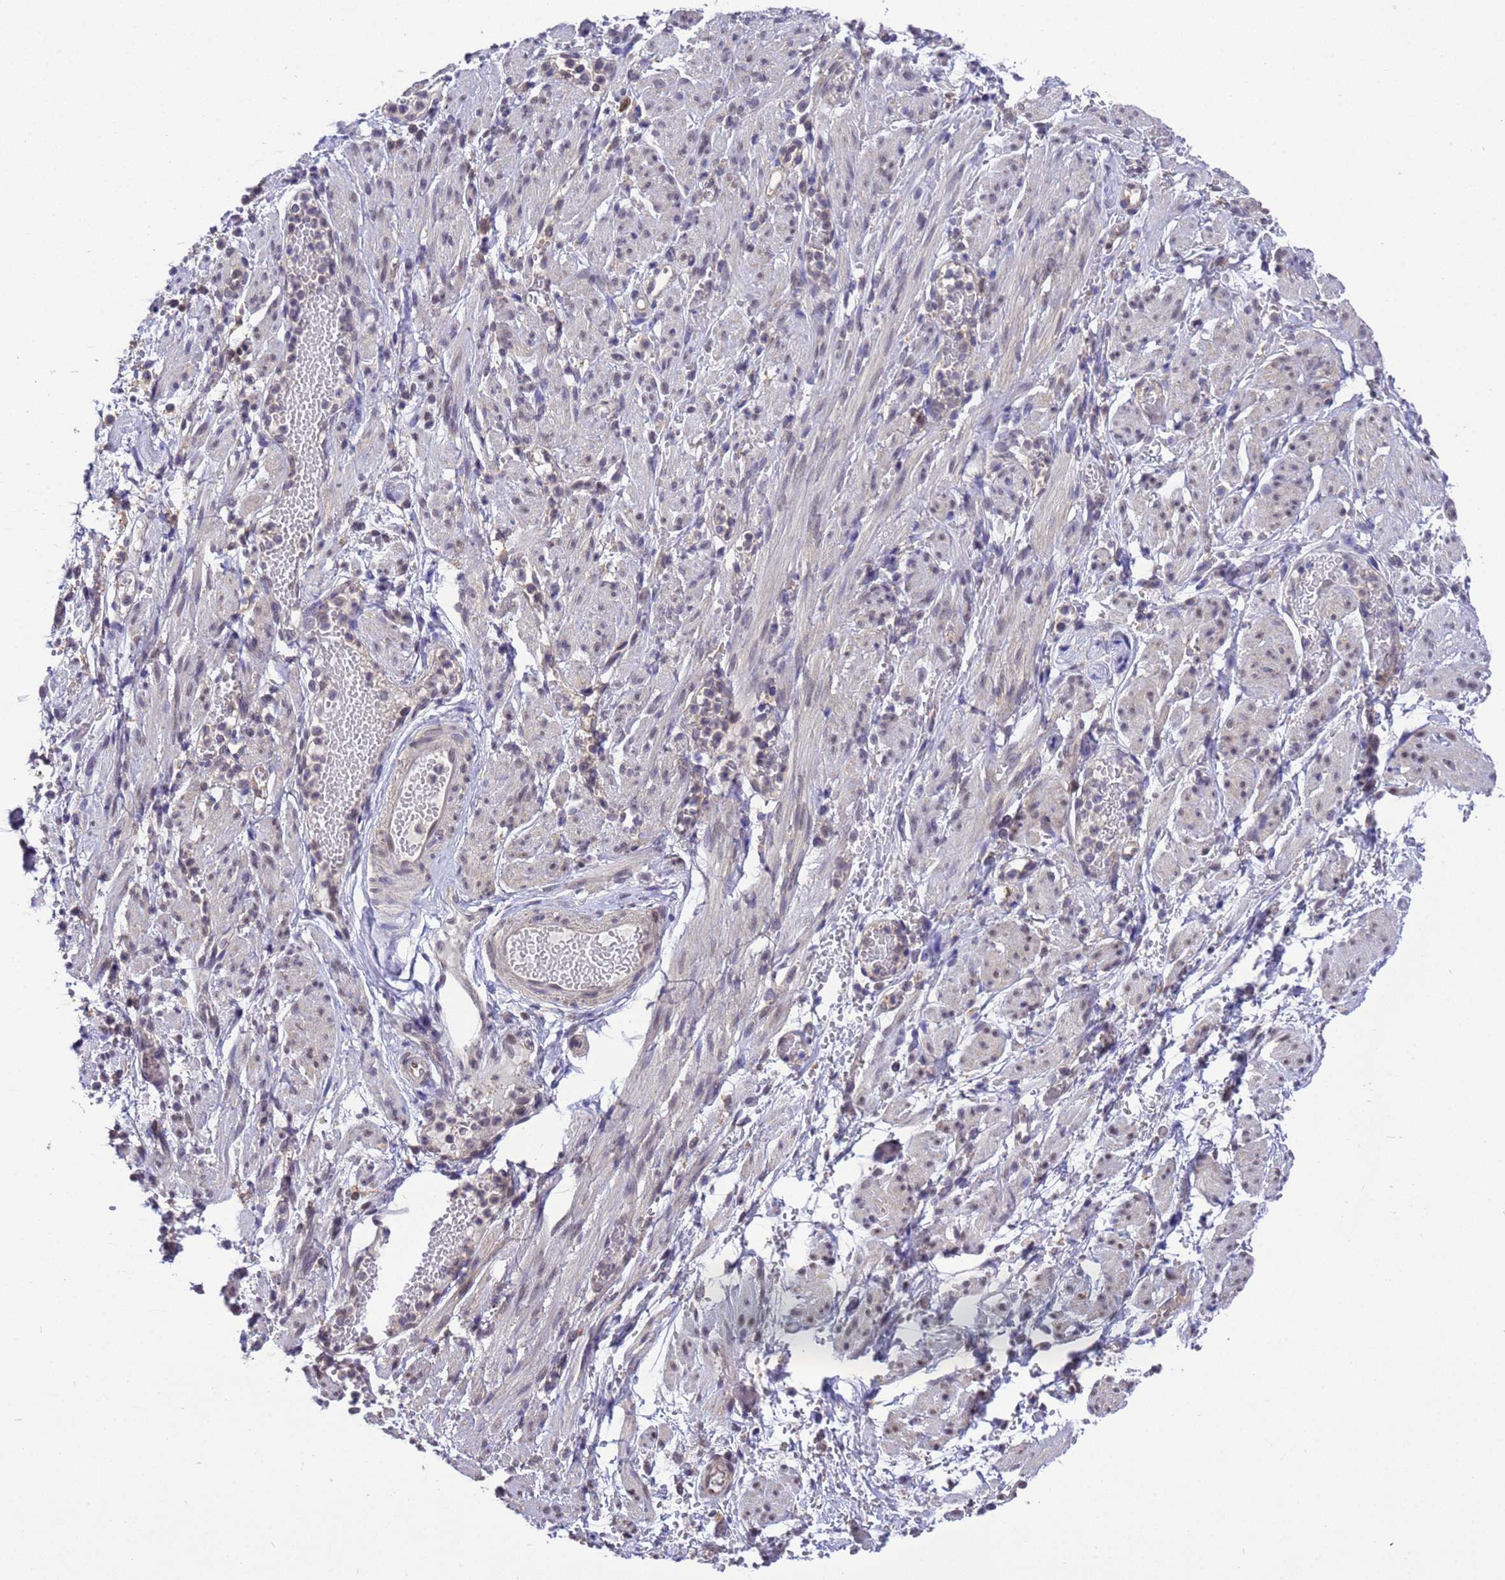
{"staining": {"intensity": "negative", "quantity": "none", "location": "none"}, "tissue": "adipose tissue", "cell_type": "Adipocytes", "image_type": "normal", "snomed": [{"axis": "morphology", "description": "Normal tissue, NOS"}, {"axis": "topography", "description": "Smooth muscle"}, {"axis": "topography", "description": "Peripheral nerve tissue"}], "caption": "This is an immunohistochemistry (IHC) histopathology image of unremarkable human adipose tissue. There is no positivity in adipocytes.", "gene": "ZFP69B", "patient": {"sex": "female", "age": 39}}